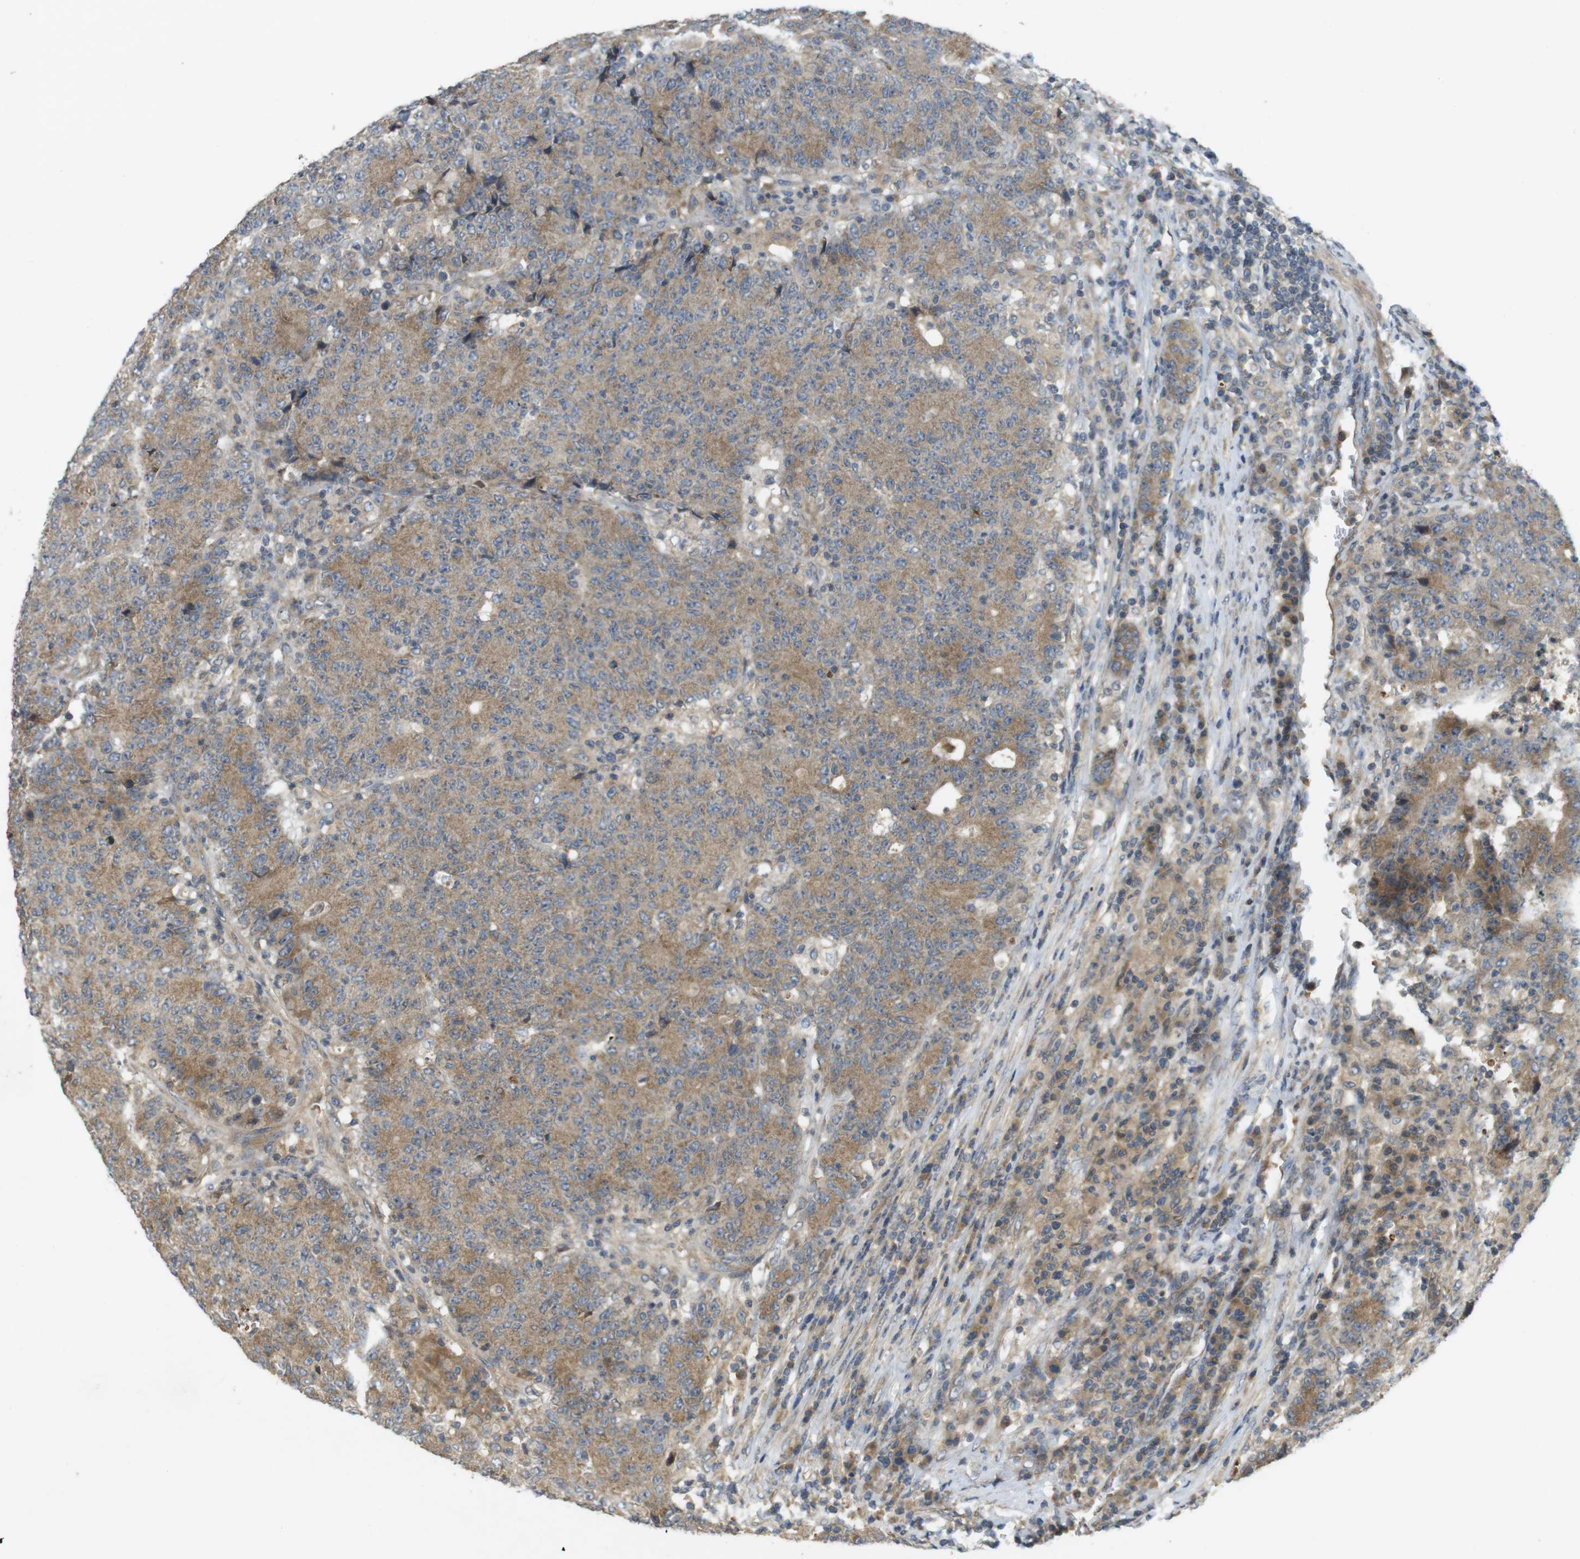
{"staining": {"intensity": "moderate", "quantity": ">75%", "location": "cytoplasmic/membranous"}, "tissue": "colorectal cancer", "cell_type": "Tumor cells", "image_type": "cancer", "snomed": [{"axis": "morphology", "description": "Normal tissue, NOS"}, {"axis": "morphology", "description": "Adenocarcinoma, NOS"}, {"axis": "topography", "description": "Colon"}], "caption": "IHC histopathology image of neoplastic tissue: colorectal adenocarcinoma stained using IHC reveals medium levels of moderate protein expression localized specifically in the cytoplasmic/membranous of tumor cells, appearing as a cytoplasmic/membranous brown color.", "gene": "CLTC", "patient": {"sex": "female", "age": 75}}